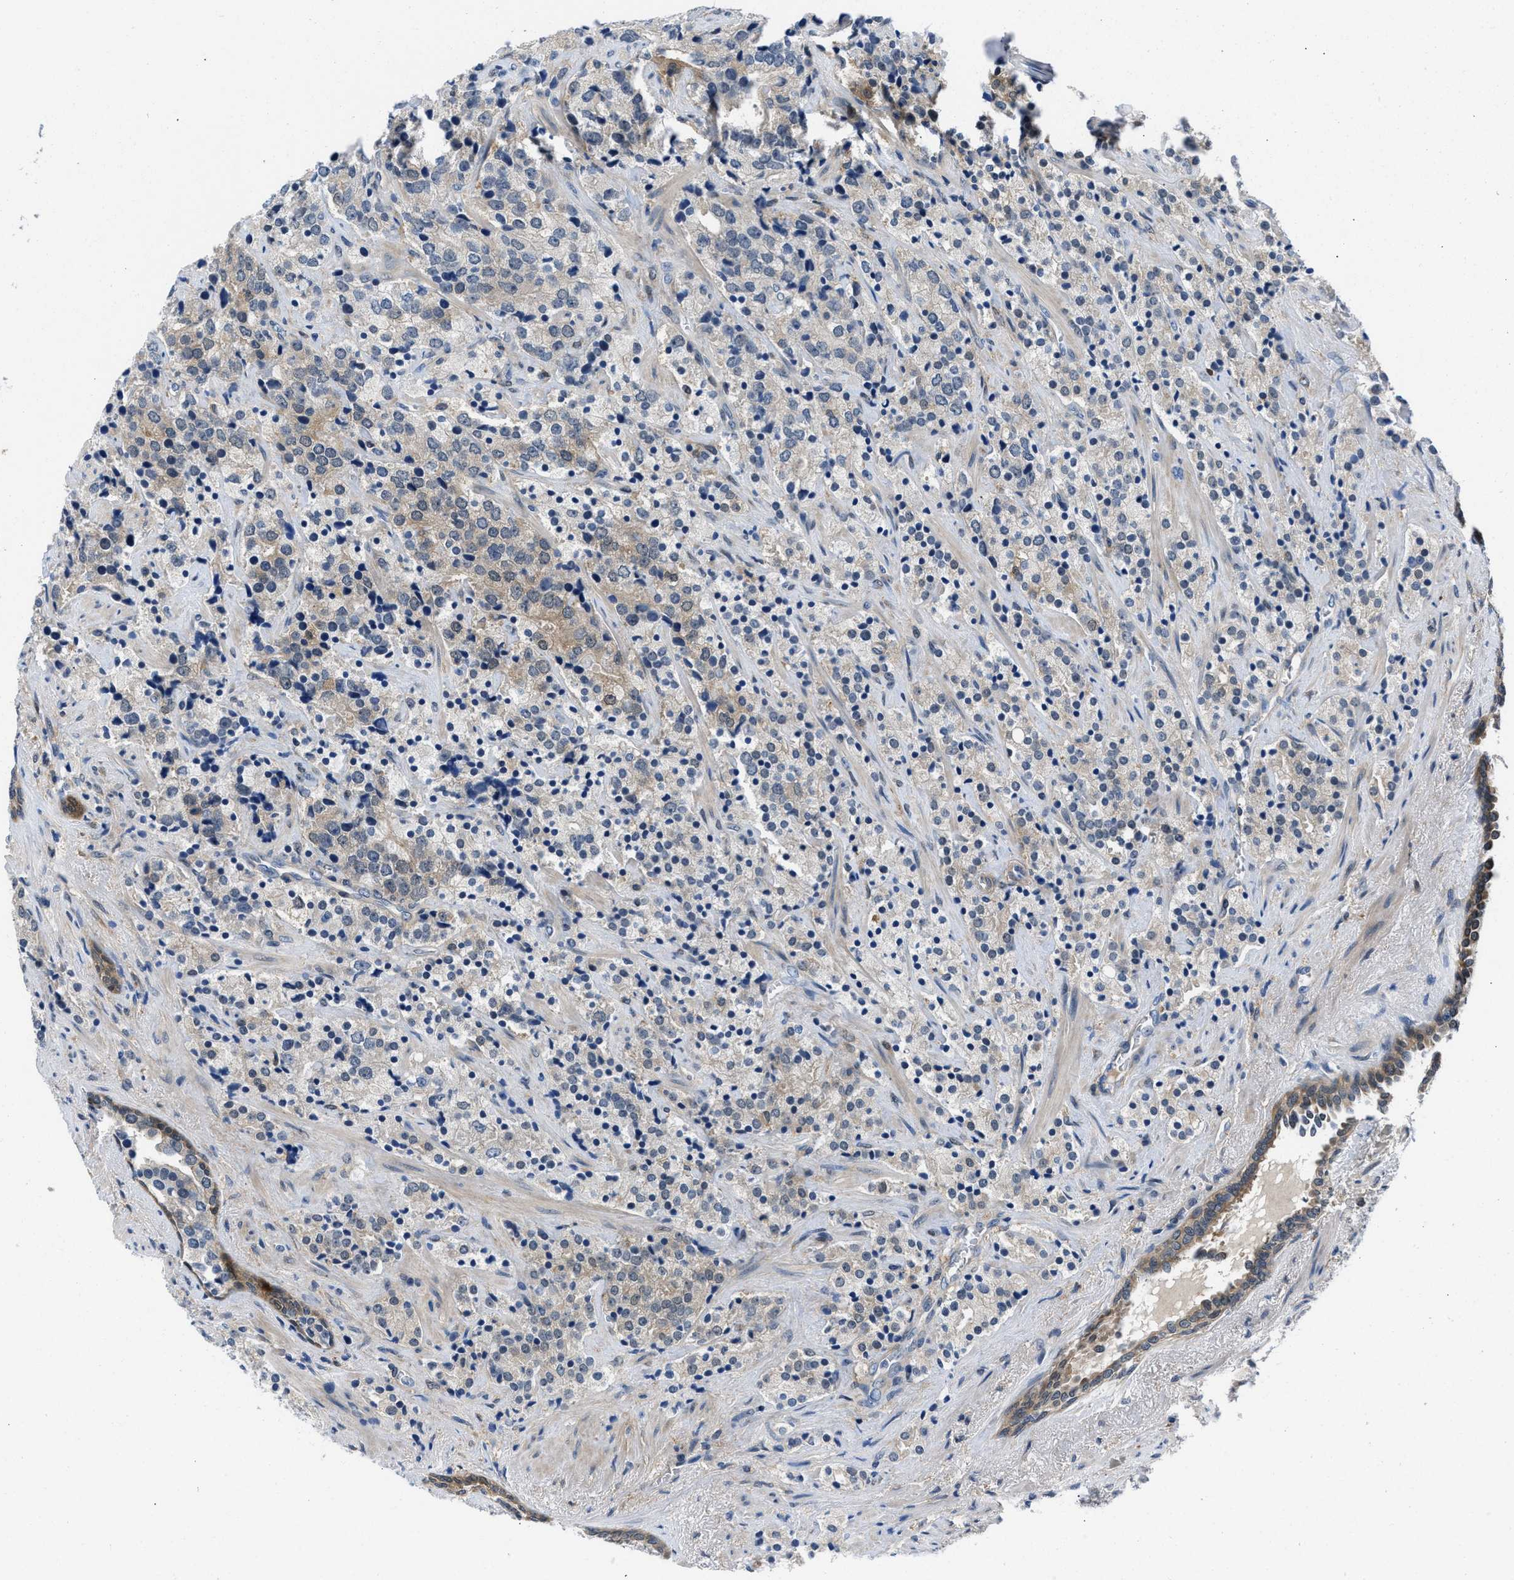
{"staining": {"intensity": "weak", "quantity": "25%-75%", "location": "cytoplasmic/membranous"}, "tissue": "prostate cancer", "cell_type": "Tumor cells", "image_type": "cancer", "snomed": [{"axis": "morphology", "description": "Adenocarcinoma, High grade"}, {"axis": "topography", "description": "Prostate"}], "caption": "IHC staining of prostate cancer, which displays low levels of weak cytoplasmic/membranous staining in approximately 25%-75% of tumor cells indicating weak cytoplasmic/membranous protein positivity. The staining was performed using DAB (3,3'-diaminobenzidine) (brown) for protein detection and nuclei were counterstained in hematoxylin (blue).", "gene": "CBR1", "patient": {"sex": "male", "age": 71}}